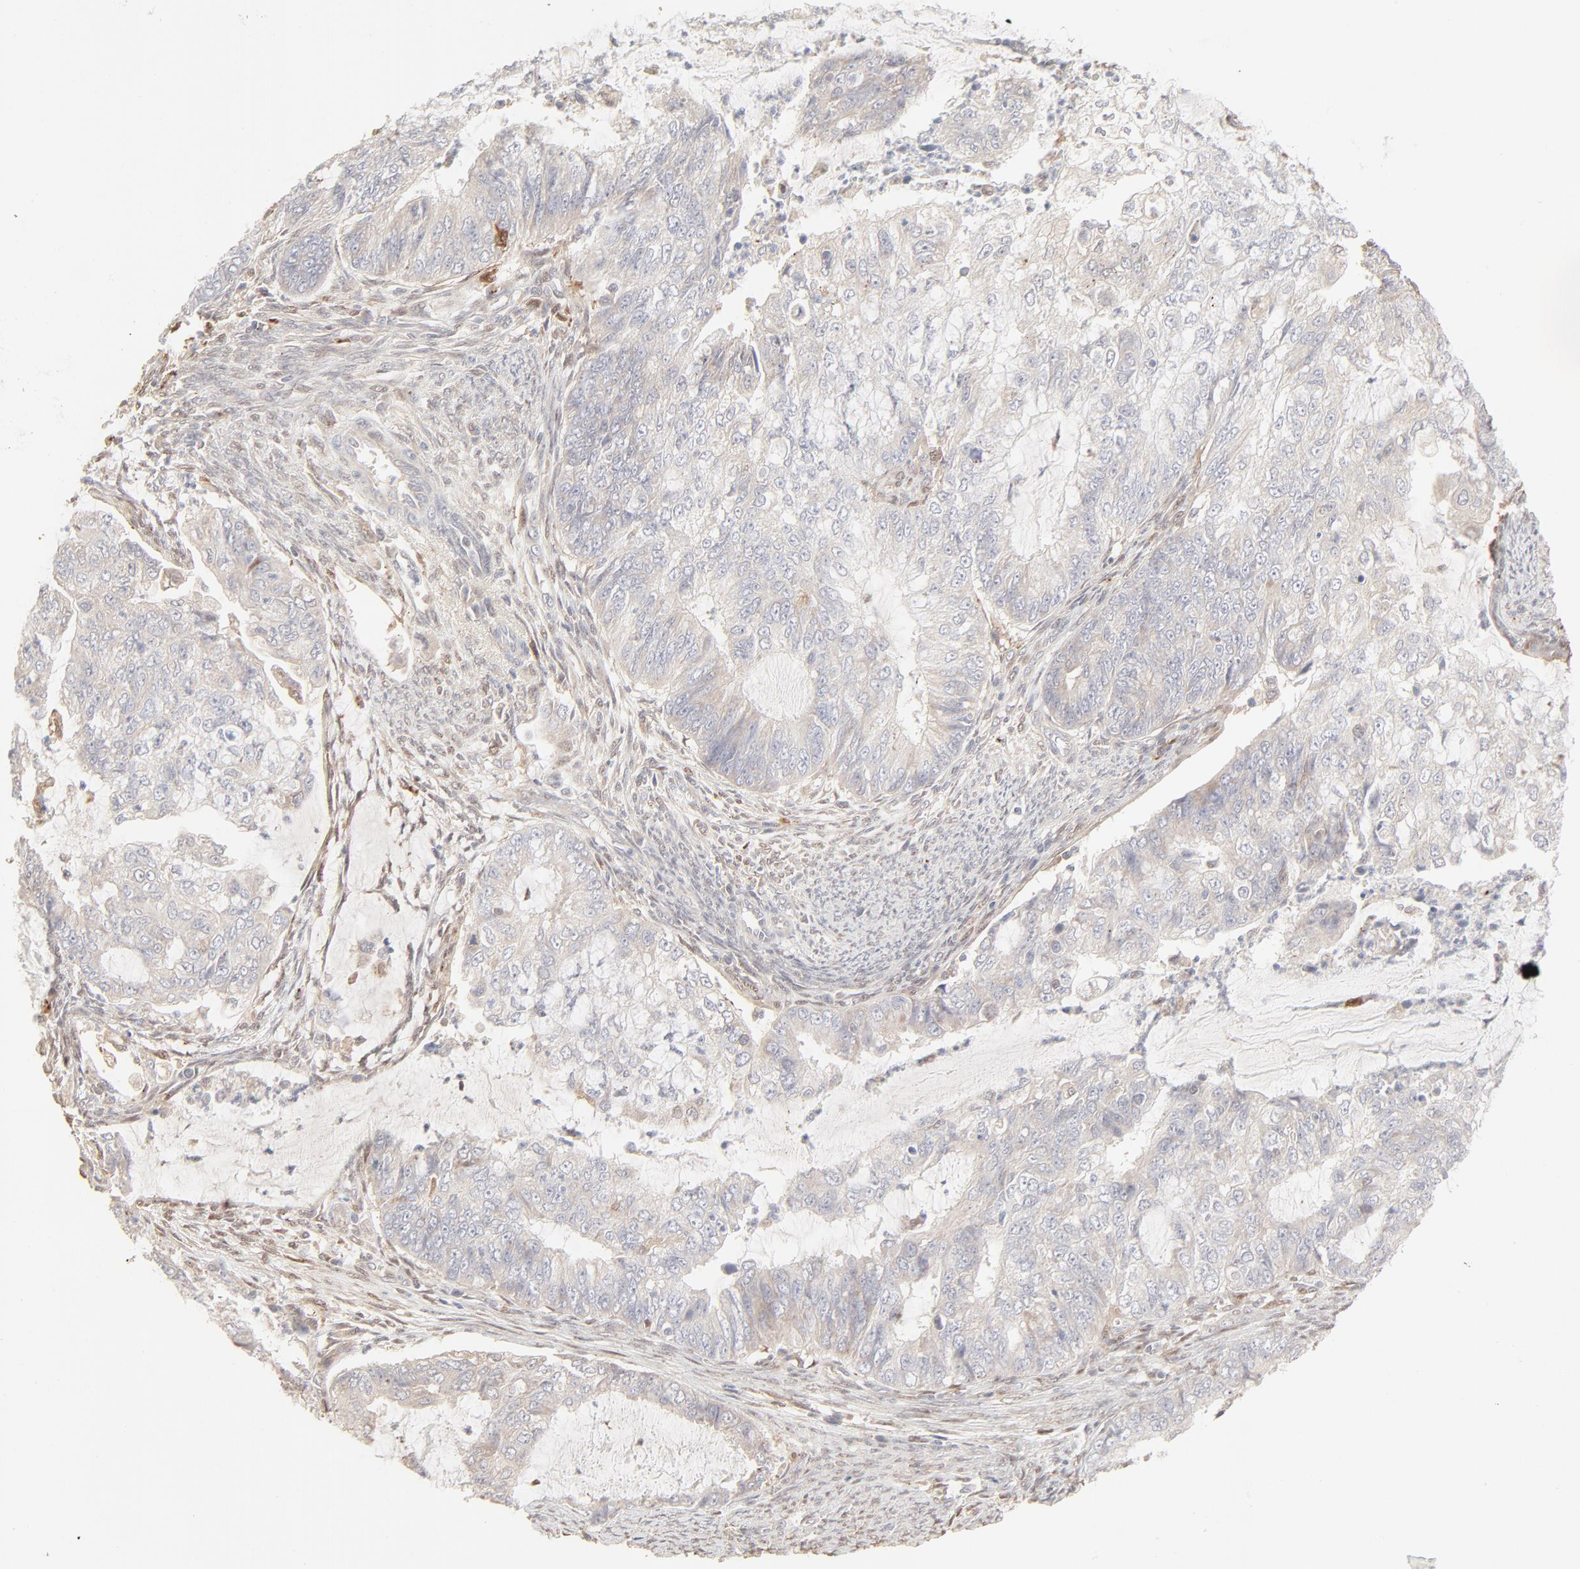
{"staining": {"intensity": "weak", "quantity": "25%-75%", "location": "cytoplasmic/membranous"}, "tissue": "endometrial cancer", "cell_type": "Tumor cells", "image_type": "cancer", "snomed": [{"axis": "morphology", "description": "Adenocarcinoma, NOS"}, {"axis": "topography", "description": "Endometrium"}], "caption": "Tumor cells exhibit weak cytoplasmic/membranous expression in about 25%-75% of cells in endometrial cancer (adenocarcinoma).", "gene": "LGALS2", "patient": {"sex": "female", "age": 75}}